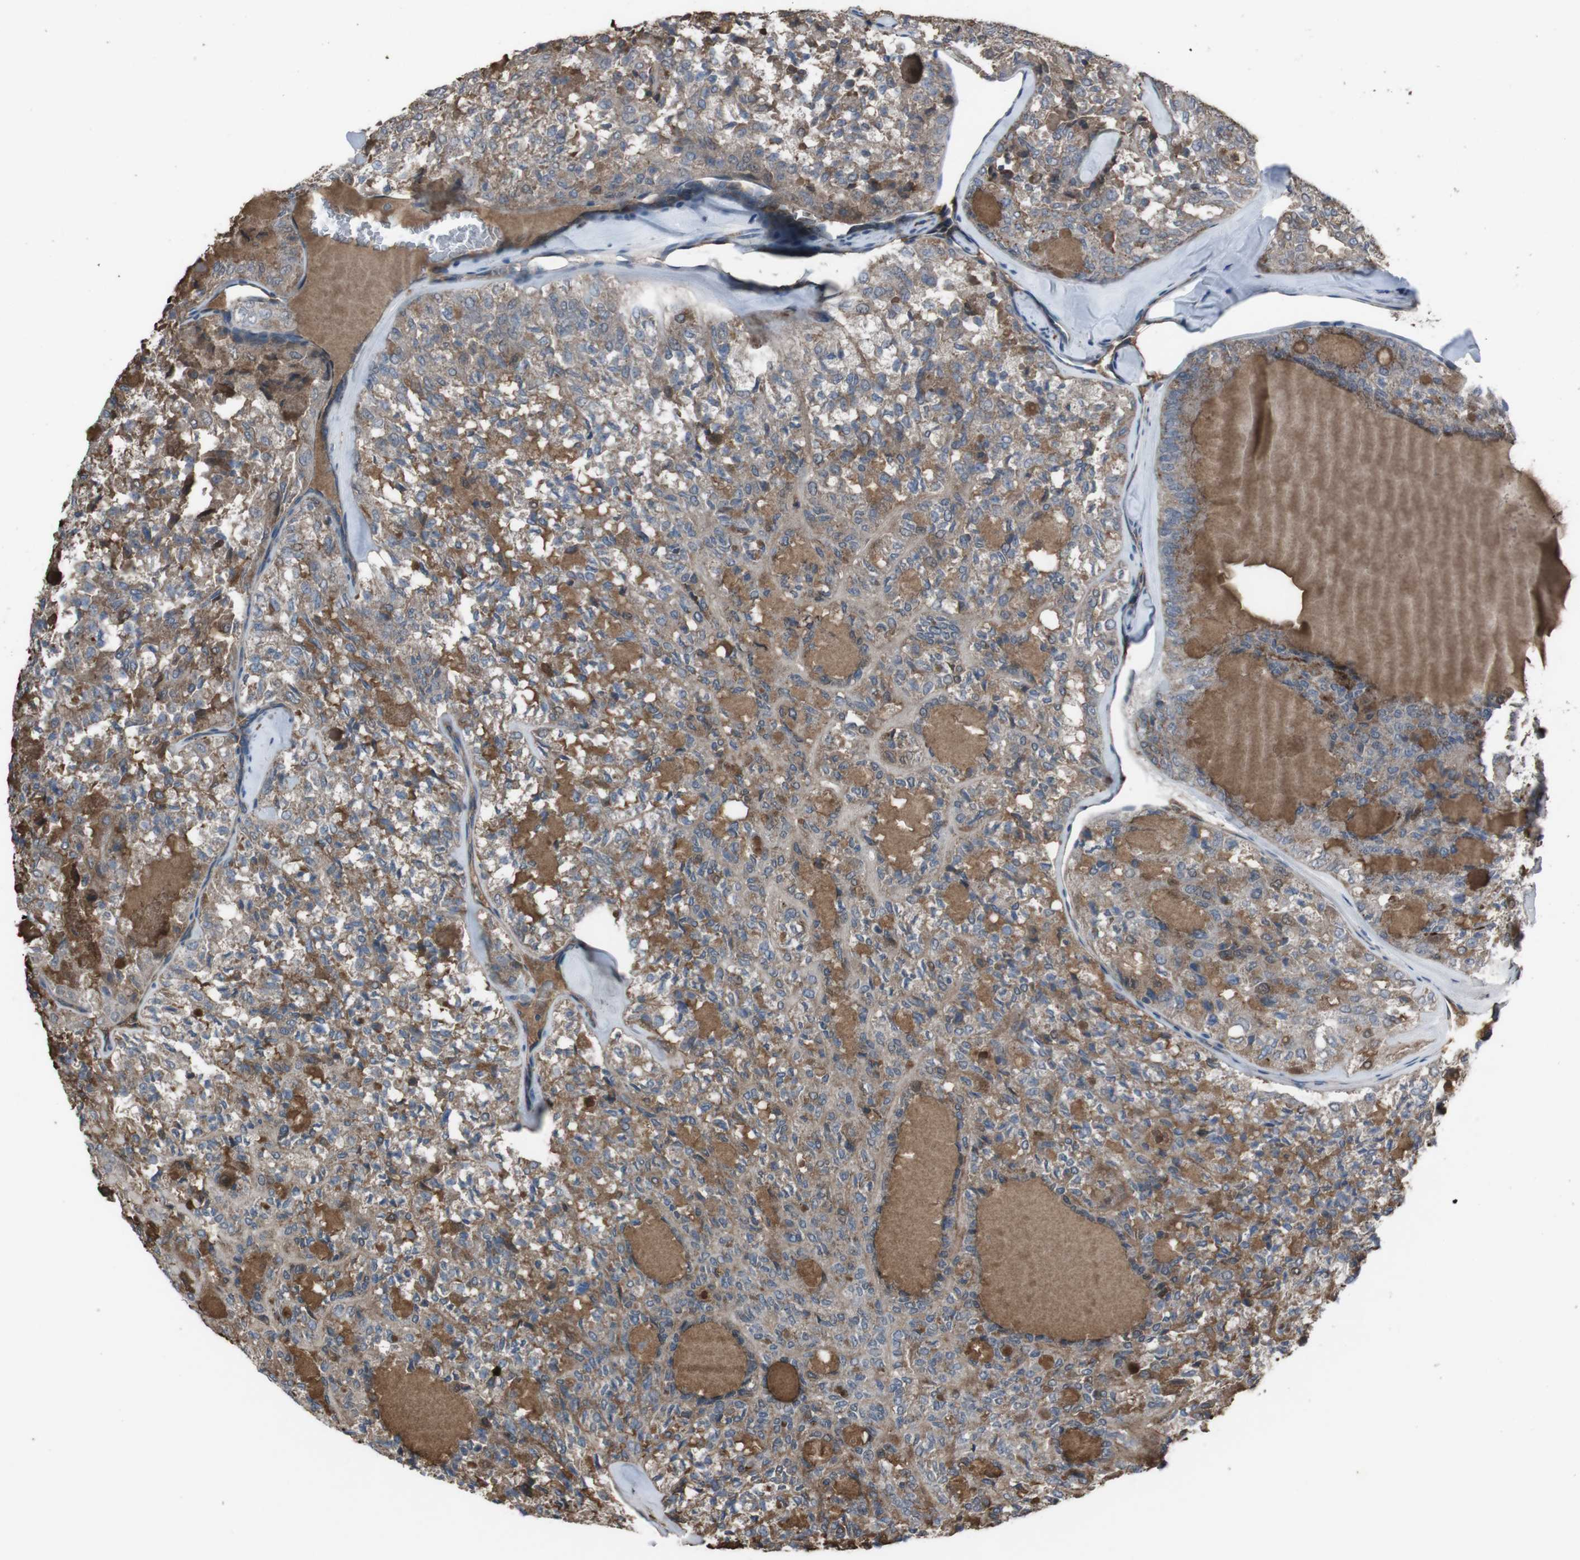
{"staining": {"intensity": "moderate", "quantity": ">75%", "location": "cytoplasmic/membranous"}, "tissue": "thyroid cancer", "cell_type": "Tumor cells", "image_type": "cancer", "snomed": [{"axis": "morphology", "description": "Follicular adenoma carcinoma, NOS"}, {"axis": "topography", "description": "Thyroid gland"}], "caption": "About >75% of tumor cells in human follicular adenoma carcinoma (thyroid) reveal moderate cytoplasmic/membranous protein positivity as visualized by brown immunohistochemical staining.", "gene": "EFNA5", "patient": {"sex": "male", "age": 75}}